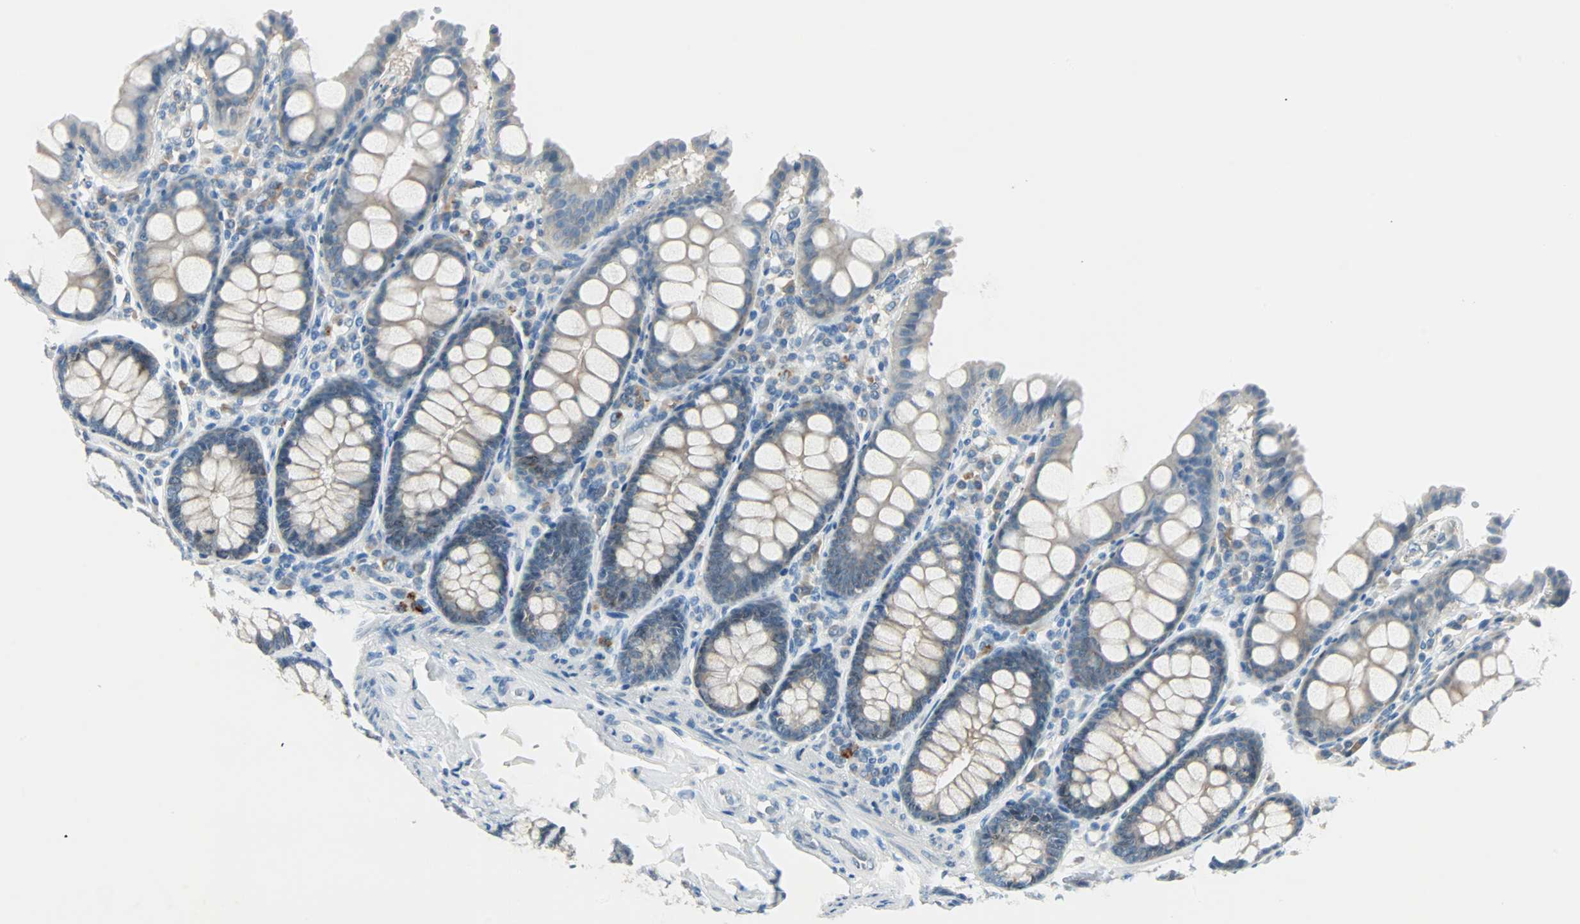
{"staining": {"intensity": "negative", "quantity": "none", "location": "none"}, "tissue": "colon", "cell_type": "Endothelial cells", "image_type": "normal", "snomed": [{"axis": "morphology", "description": "Normal tissue, NOS"}, {"axis": "topography", "description": "Colon"}], "caption": "Immunohistochemical staining of benign human colon shows no significant positivity in endothelial cells.", "gene": "SMIM8", "patient": {"sex": "female", "age": 61}}